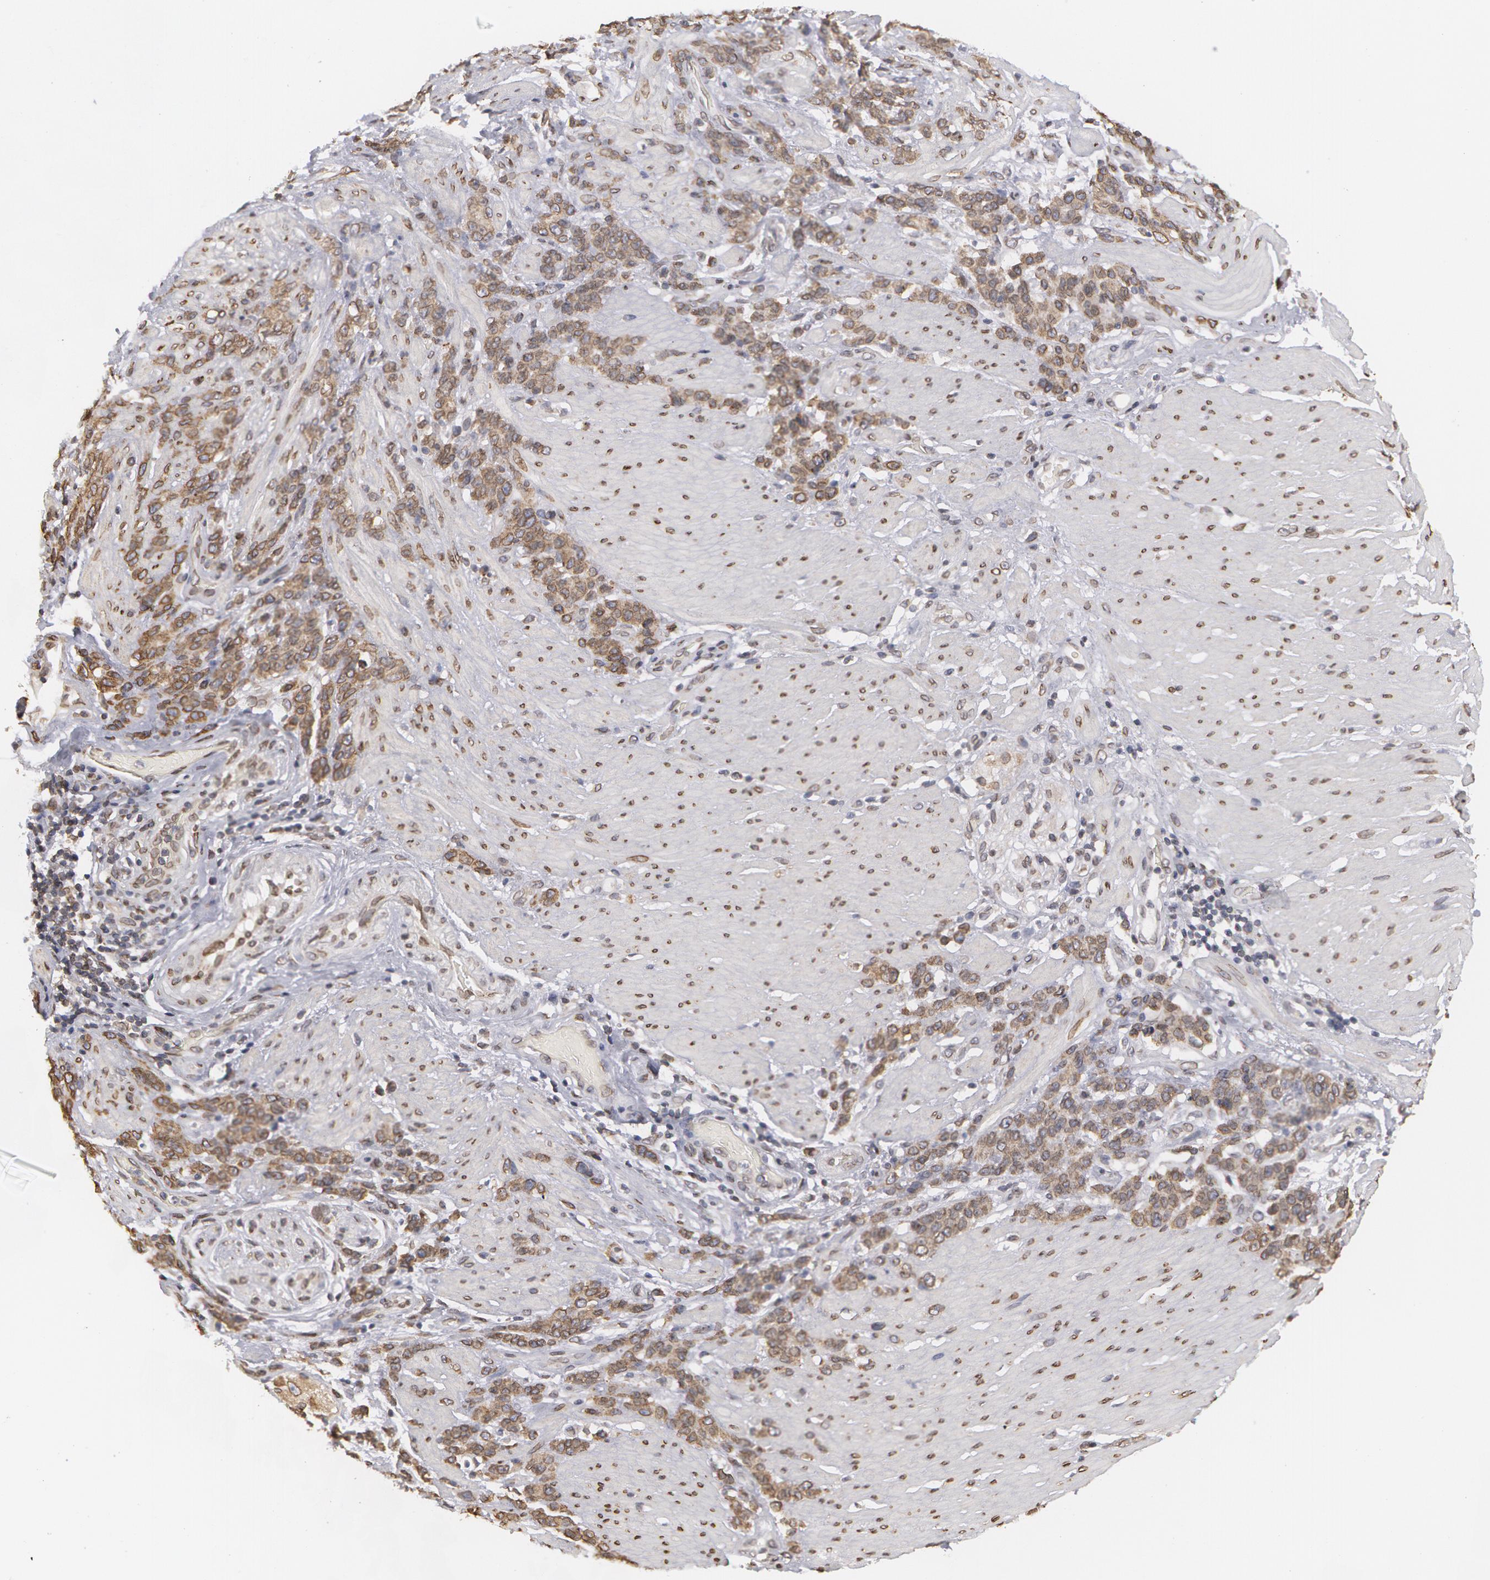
{"staining": {"intensity": "moderate", "quantity": "25%-75%", "location": "nuclear"}, "tissue": "stomach cancer", "cell_type": "Tumor cells", "image_type": "cancer", "snomed": [{"axis": "morphology", "description": "Adenocarcinoma, NOS"}, {"axis": "topography", "description": "Stomach, lower"}], "caption": "The immunohistochemical stain highlights moderate nuclear expression in tumor cells of stomach adenocarcinoma tissue.", "gene": "EMD", "patient": {"sex": "male", "age": 88}}